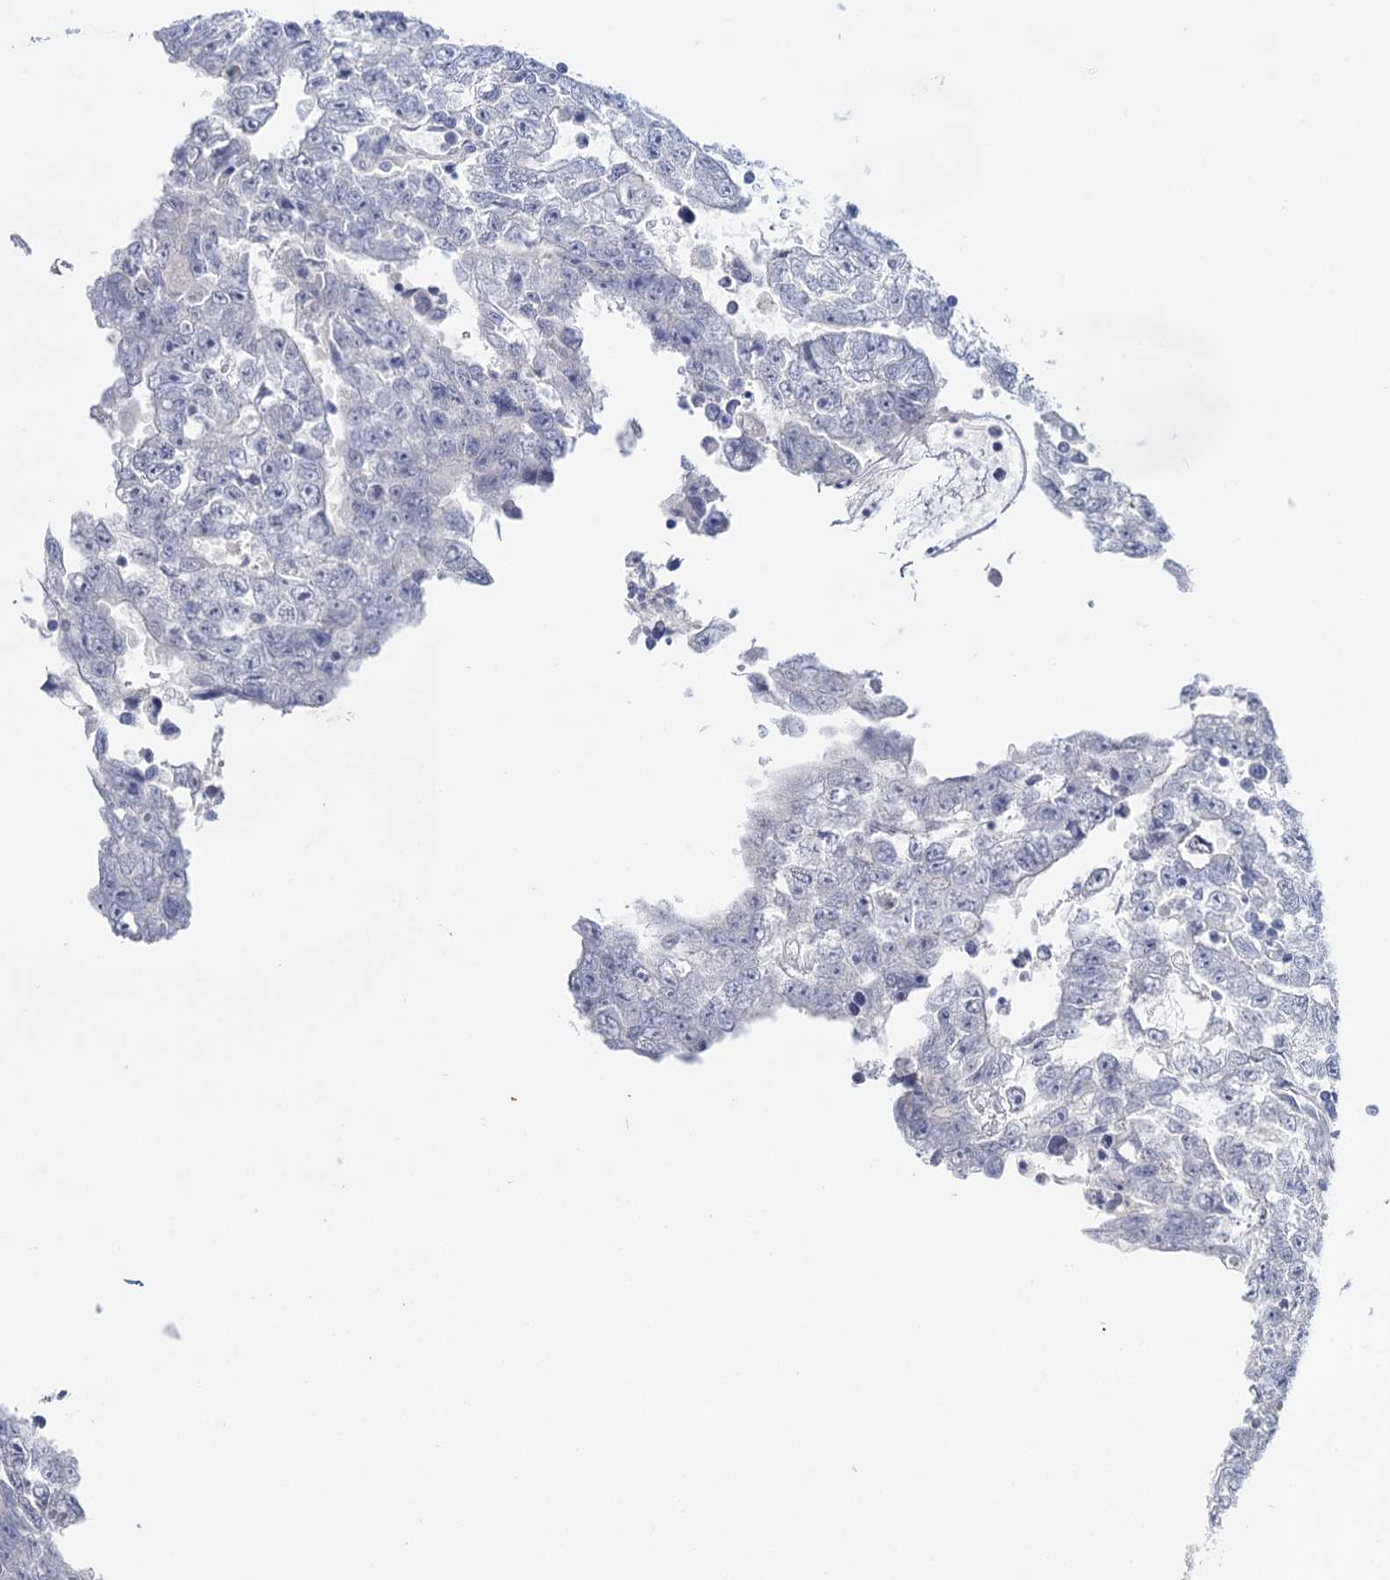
{"staining": {"intensity": "negative", "quantity": "none", "location": "none"}, "tissue": "testis cancer", "cell_type": "Tumor cells", "image_type": "cancer", "snomed": [{"axis": "morphology", "description": "Carcinoma, Embryonal, NOS"}, {"axis": "topography", "description": "Testis"}], "caption": "There is no significant staining in tumor cells of testis cancer (embryonal carcinoma).", "gene": "SFN", "patient": {"sex": "male", "age": 25}}